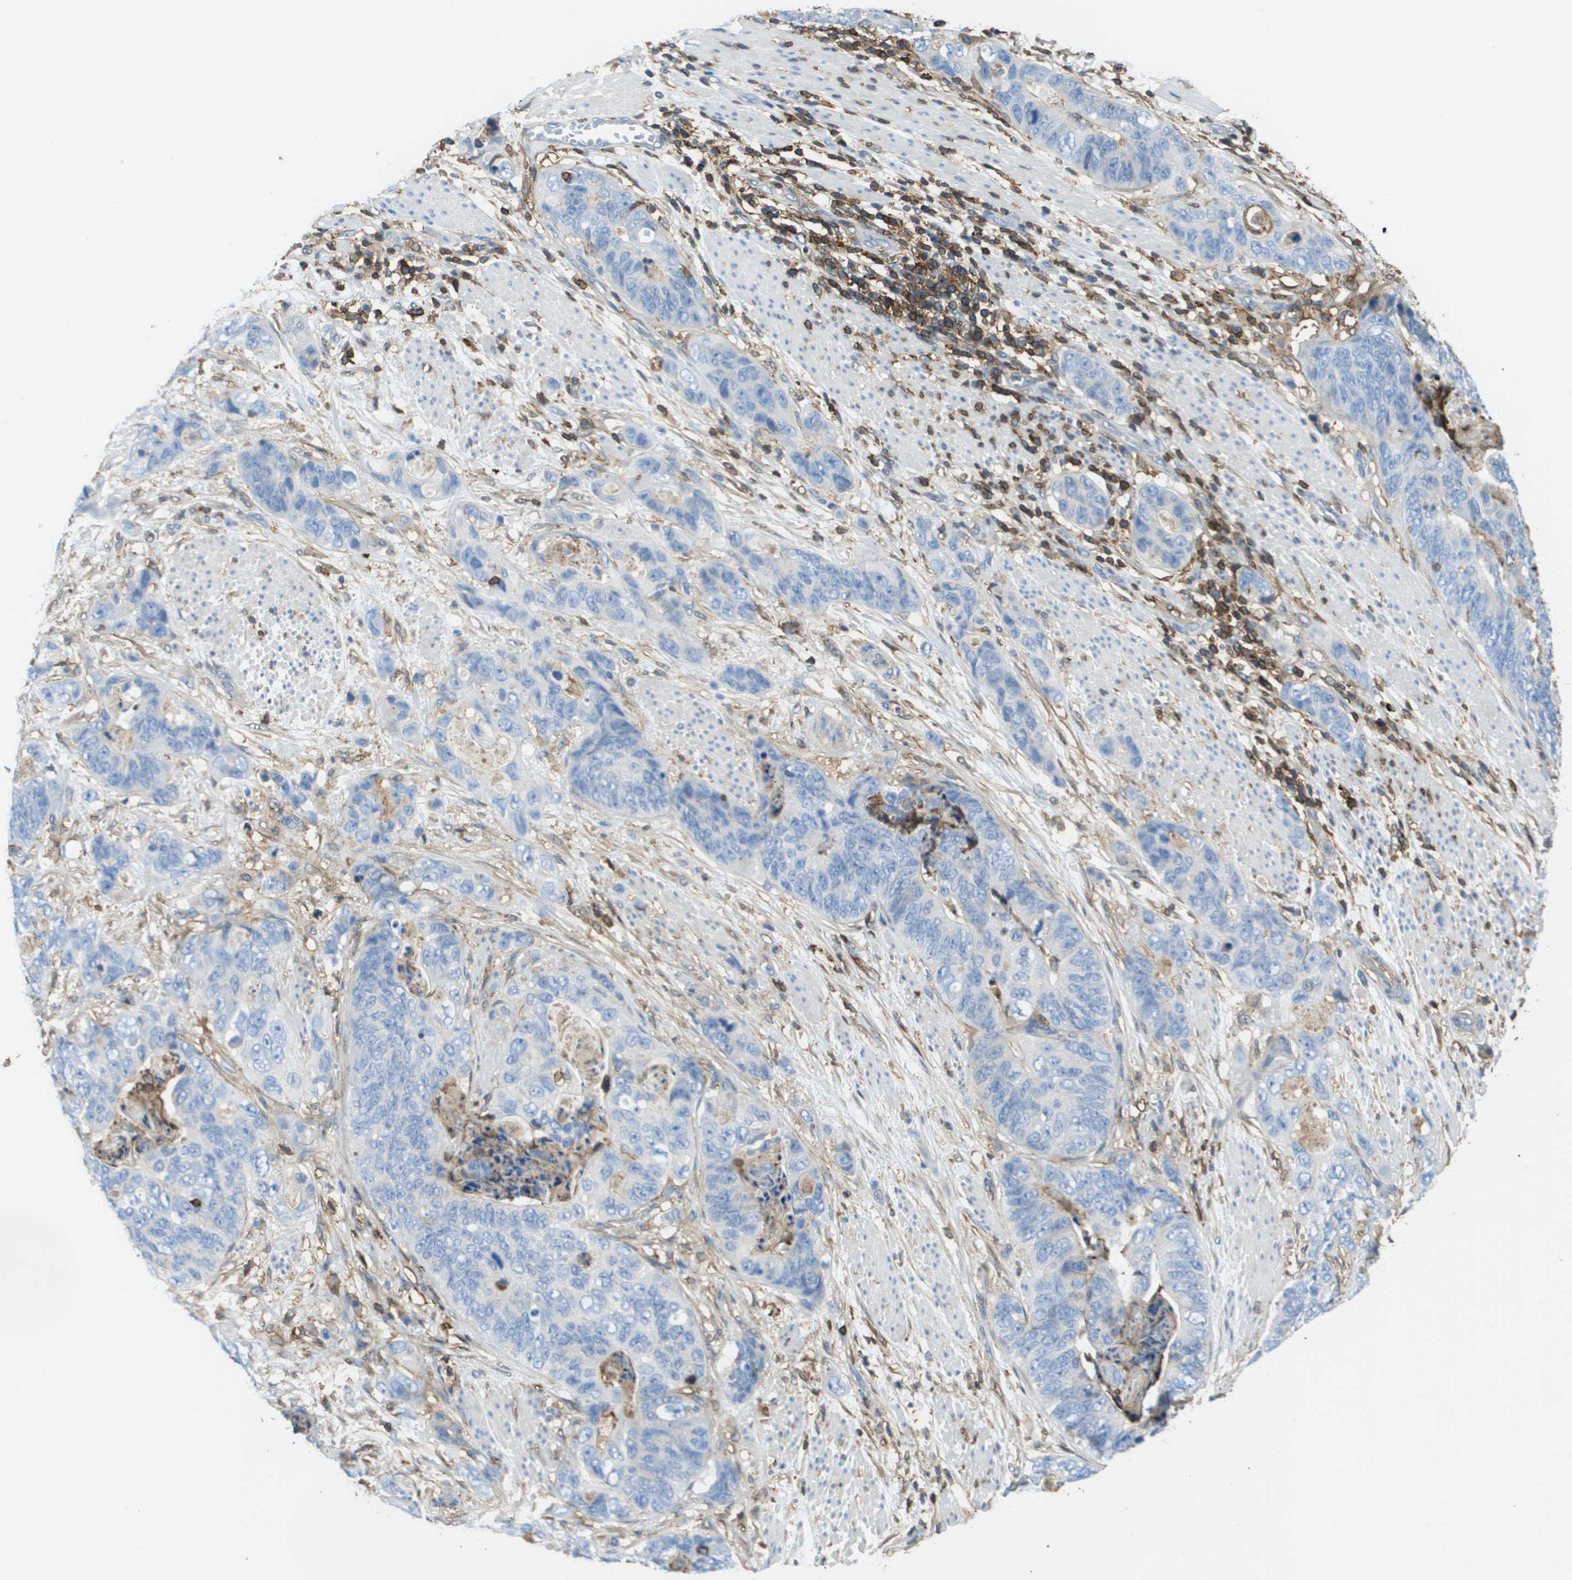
{"staining": {"intensity": "negative", "quantity": "none", "location": "none"}, "tissue": "stomach cancer", "cell_type": "Tumor cells", "image_type": "cancer", "snomed": [{"axis": "morphology", "description": "Adenocarcinoma, NOS"}, {"axis": "topography", "description": "Stomach"}], "caption": "Immunohistochemistry (IHC) of stomach adenocarcinoma reveals no expression in tumor cells. (Stains: DAB (3,3'-diaminobenzidine) IHC with hematoxylin counter stain, Microscopy: brightfield microscopy at high magnification).", "gene": "PASK", "patient": {"sex": "female", "age": 89}}